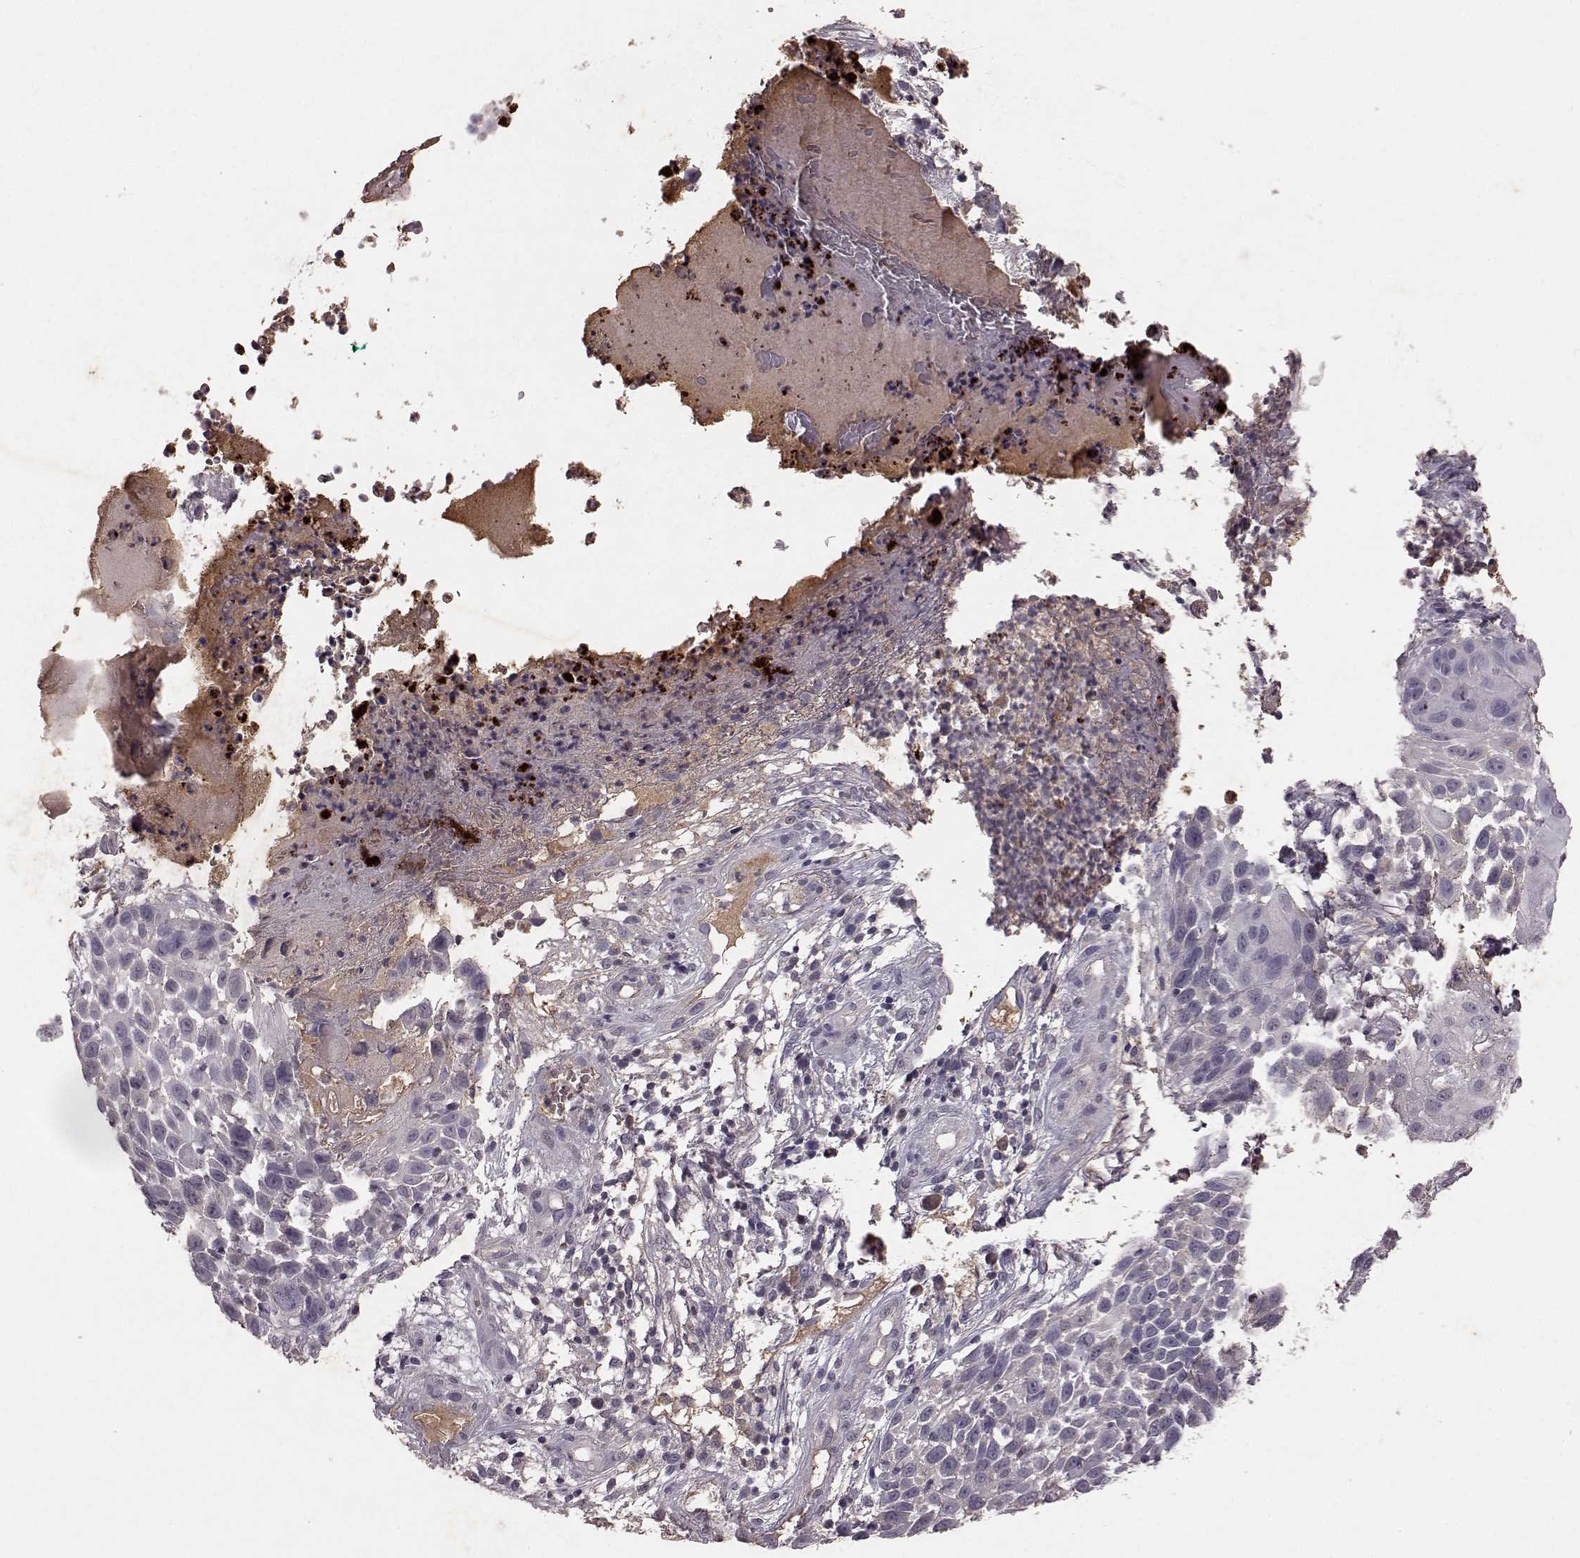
{"staining": {"intensity": "negative", "quantity": "none", "location": "none"}, "tissue": "skin cancer", "cell_type": "Tumor cells", "image_type": "cancer", "snomed": [{"axis": "morphology", "description": "Squamous cell carcinoma, NOS"}, {"axis": "topography", "description": "Skin"}], "caption": "An IHC image of skin cancer is shown. There is no staining in tumor cells of skin cancer.", "gene": "FRRS1L", "patient": {"sex": "male", "age": 92}}